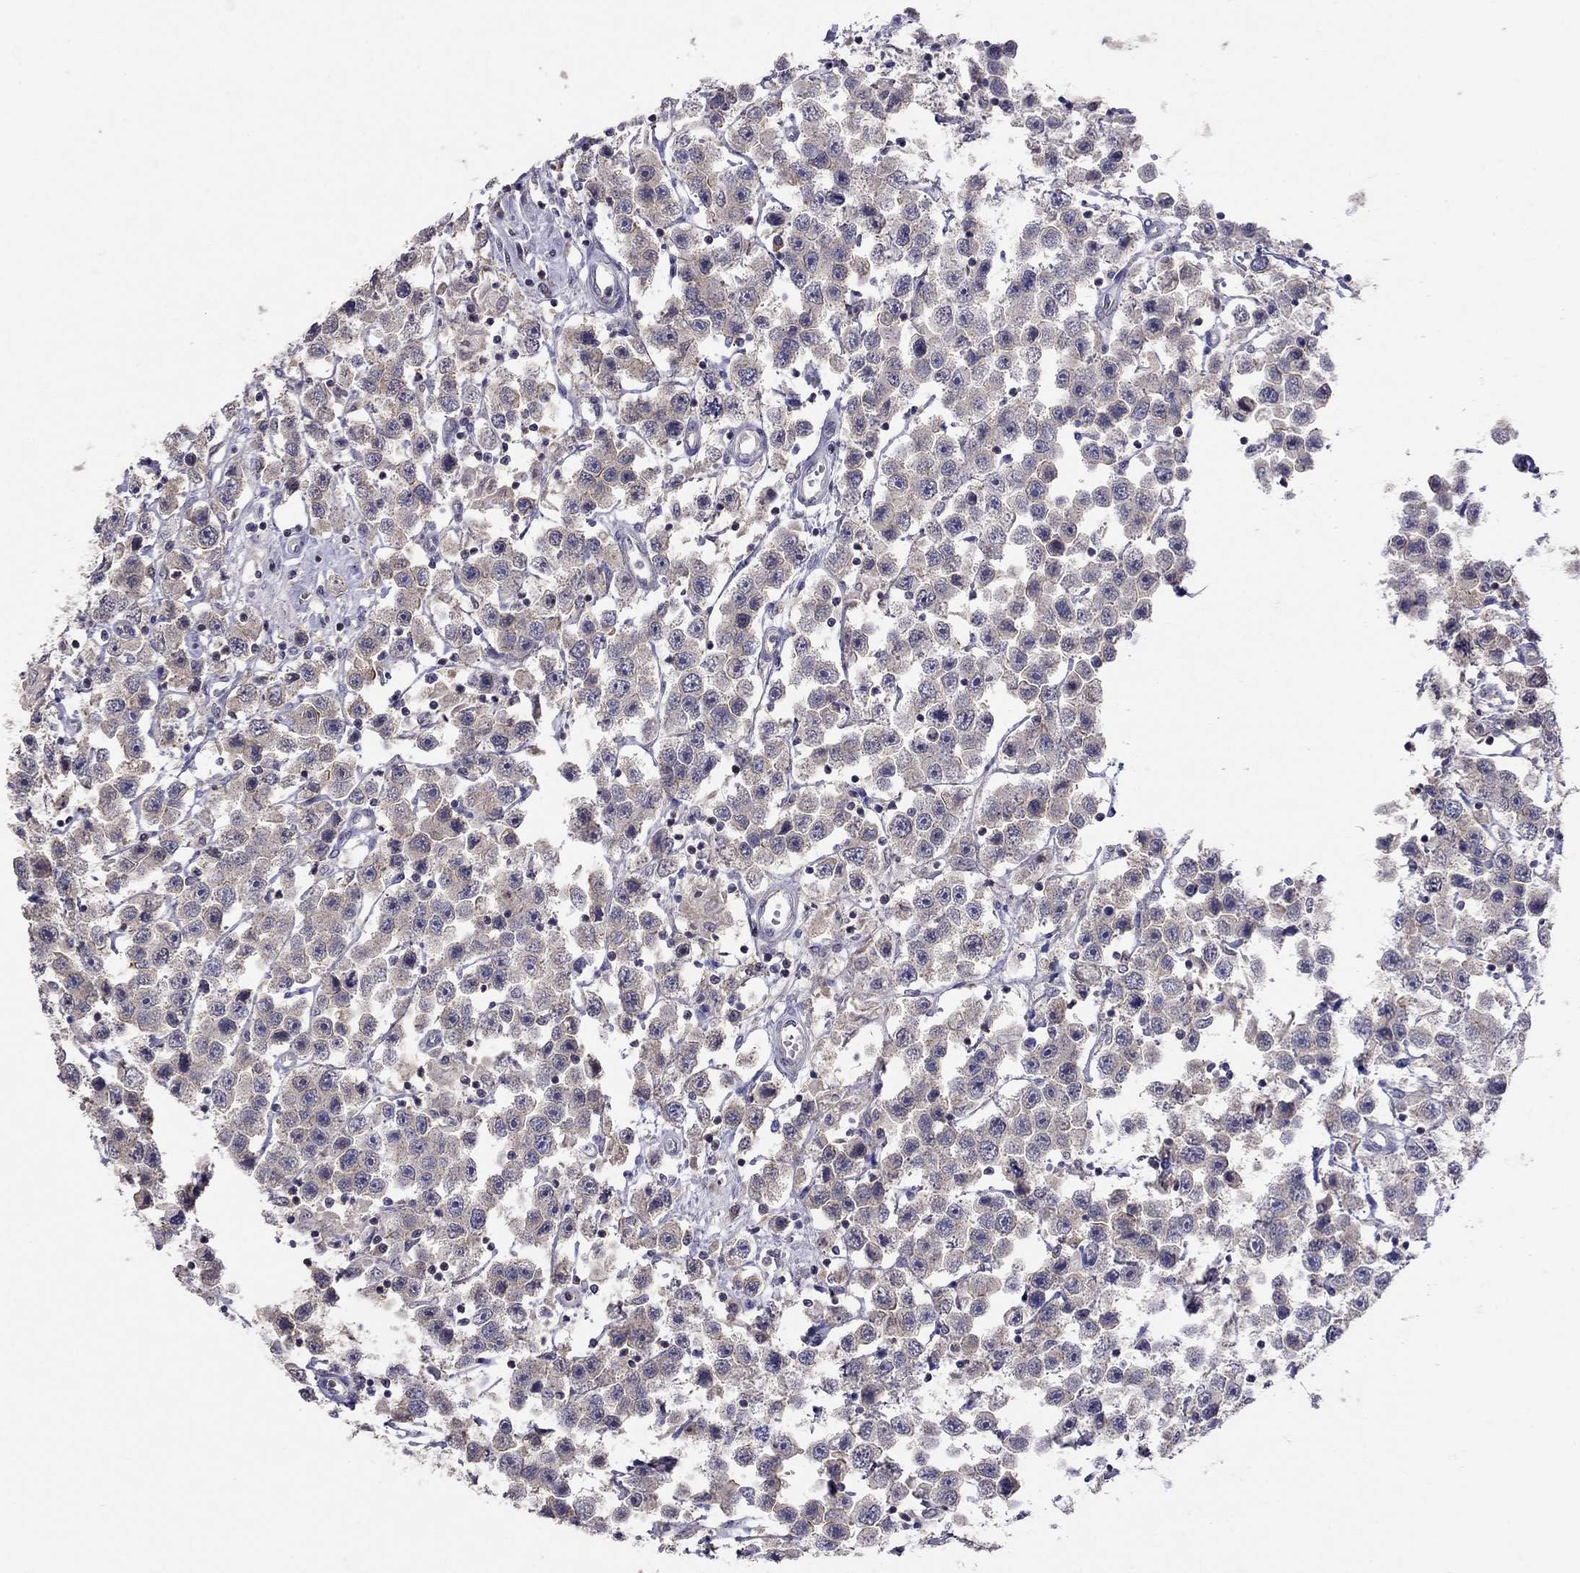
{"staining": {"intensity": "weak", "quantity": ">75%", "location": "cytoplasmic/membranous"}, "tissue": "testis cancer", "cell_type": "Tumor cells", "image_type": "cancer", "snomed": [{"axis": "morphology", "description": "Seminoma, NOS"}, {"axis": "topography", "description": "Testis"}], "caption": "A low amount of weak cytoplasmic/membranous positivity is appreciated in about >75% of tumor cells in testis cancer tissue.", "gene": "RTP5", "patient": {"sex": "male", "age": 45}}